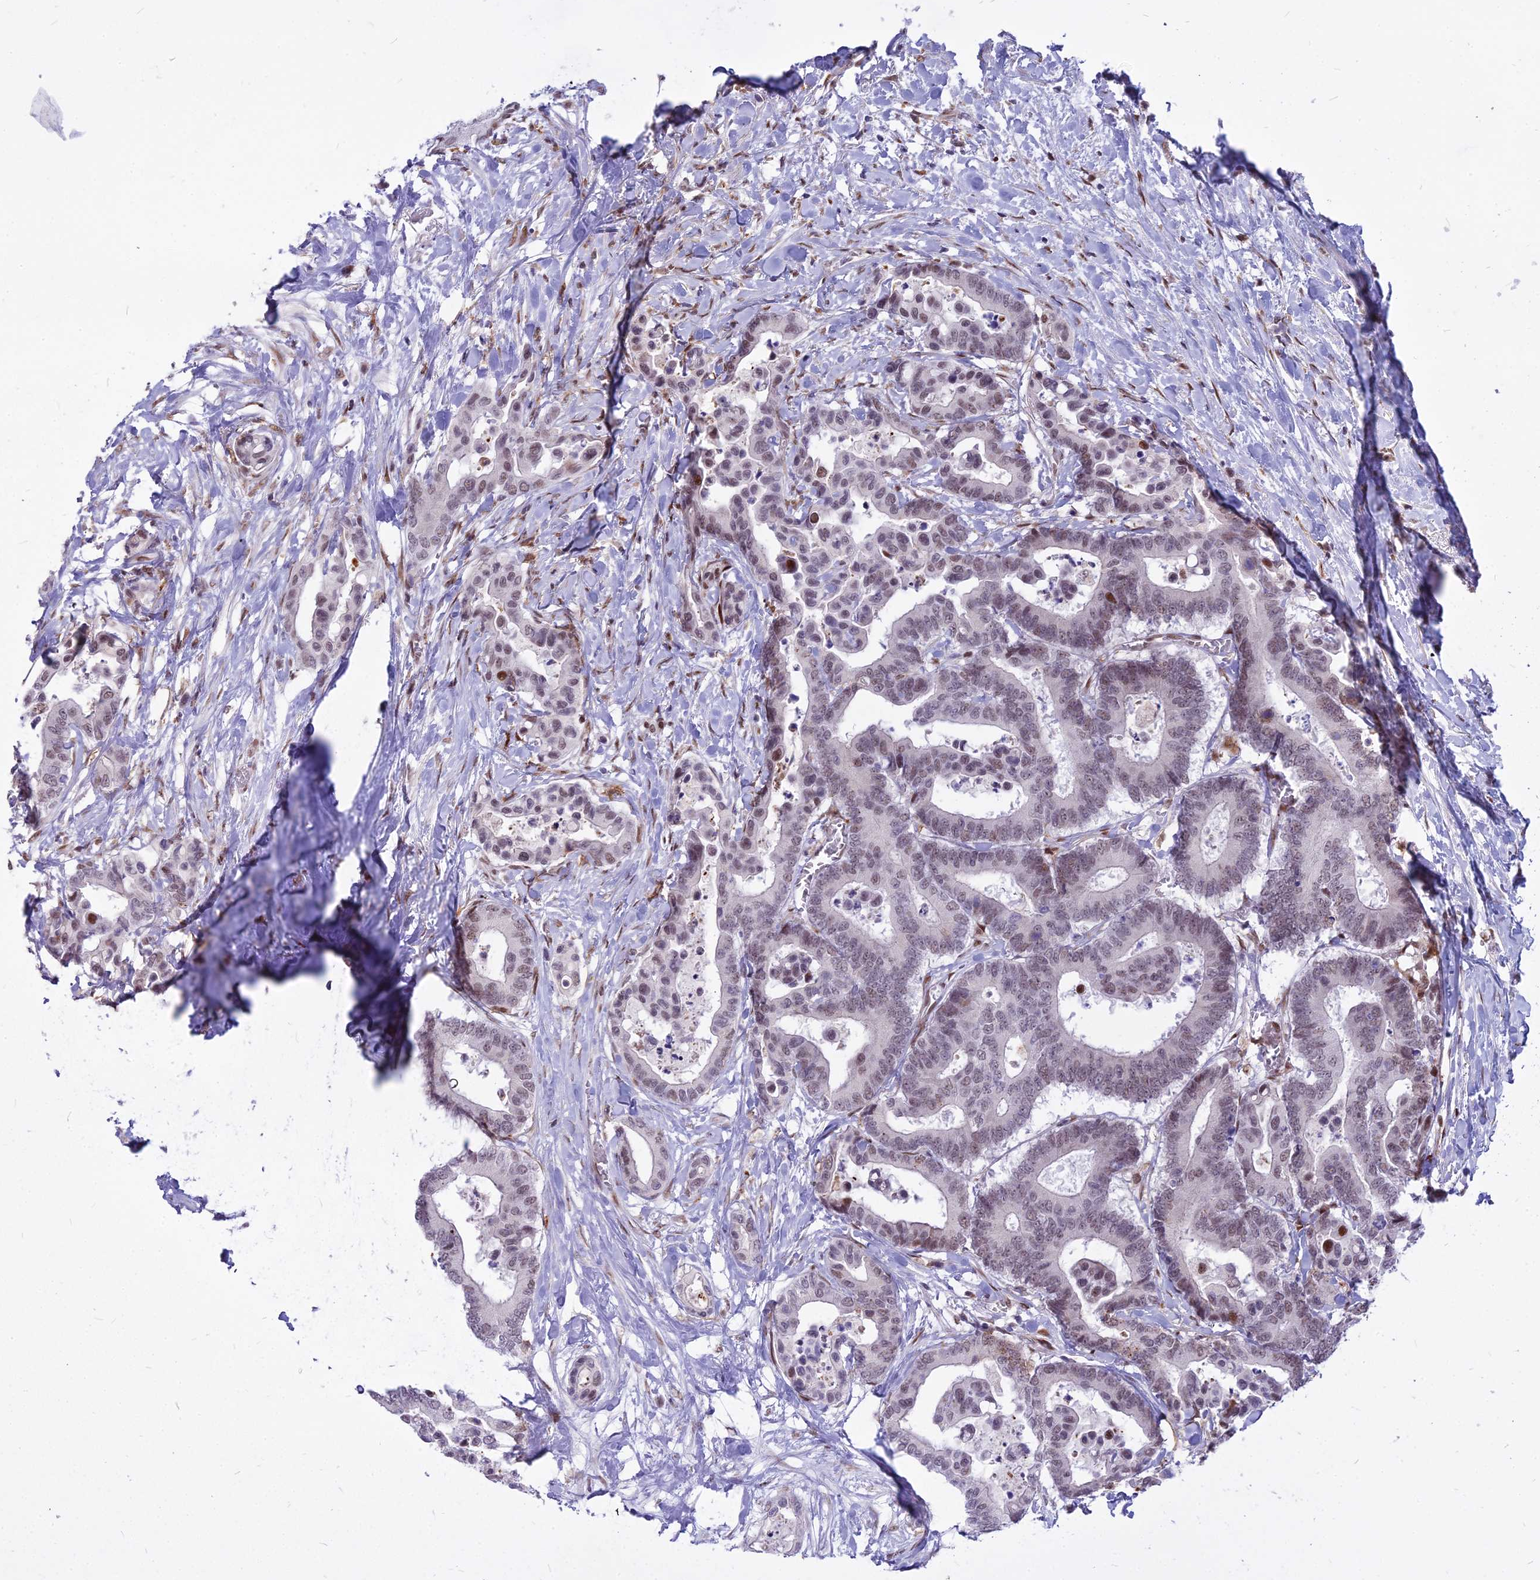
{"staining": {"intensity": "moderate", "quantity": "<25%", "location": "nuclear"}, "tissue": "colorectal cancer", "cell_type": "Tumor cells", "image_type": "cancer", "snomed": [{"axis": "morphology", "description": "Normal tissue, NOS"}, {"axis": "morphology", "description": "Adenocarcinoma, NOS"}, {"axis": "topography", "description": "Colon"}], "caption": "Human adenocarcinoma (colorectal) stained with a protein marker demonstrates moderate staining in tumor cells.", "gene": "ALG10", "patient": {"sex": "male", "age": 82}}